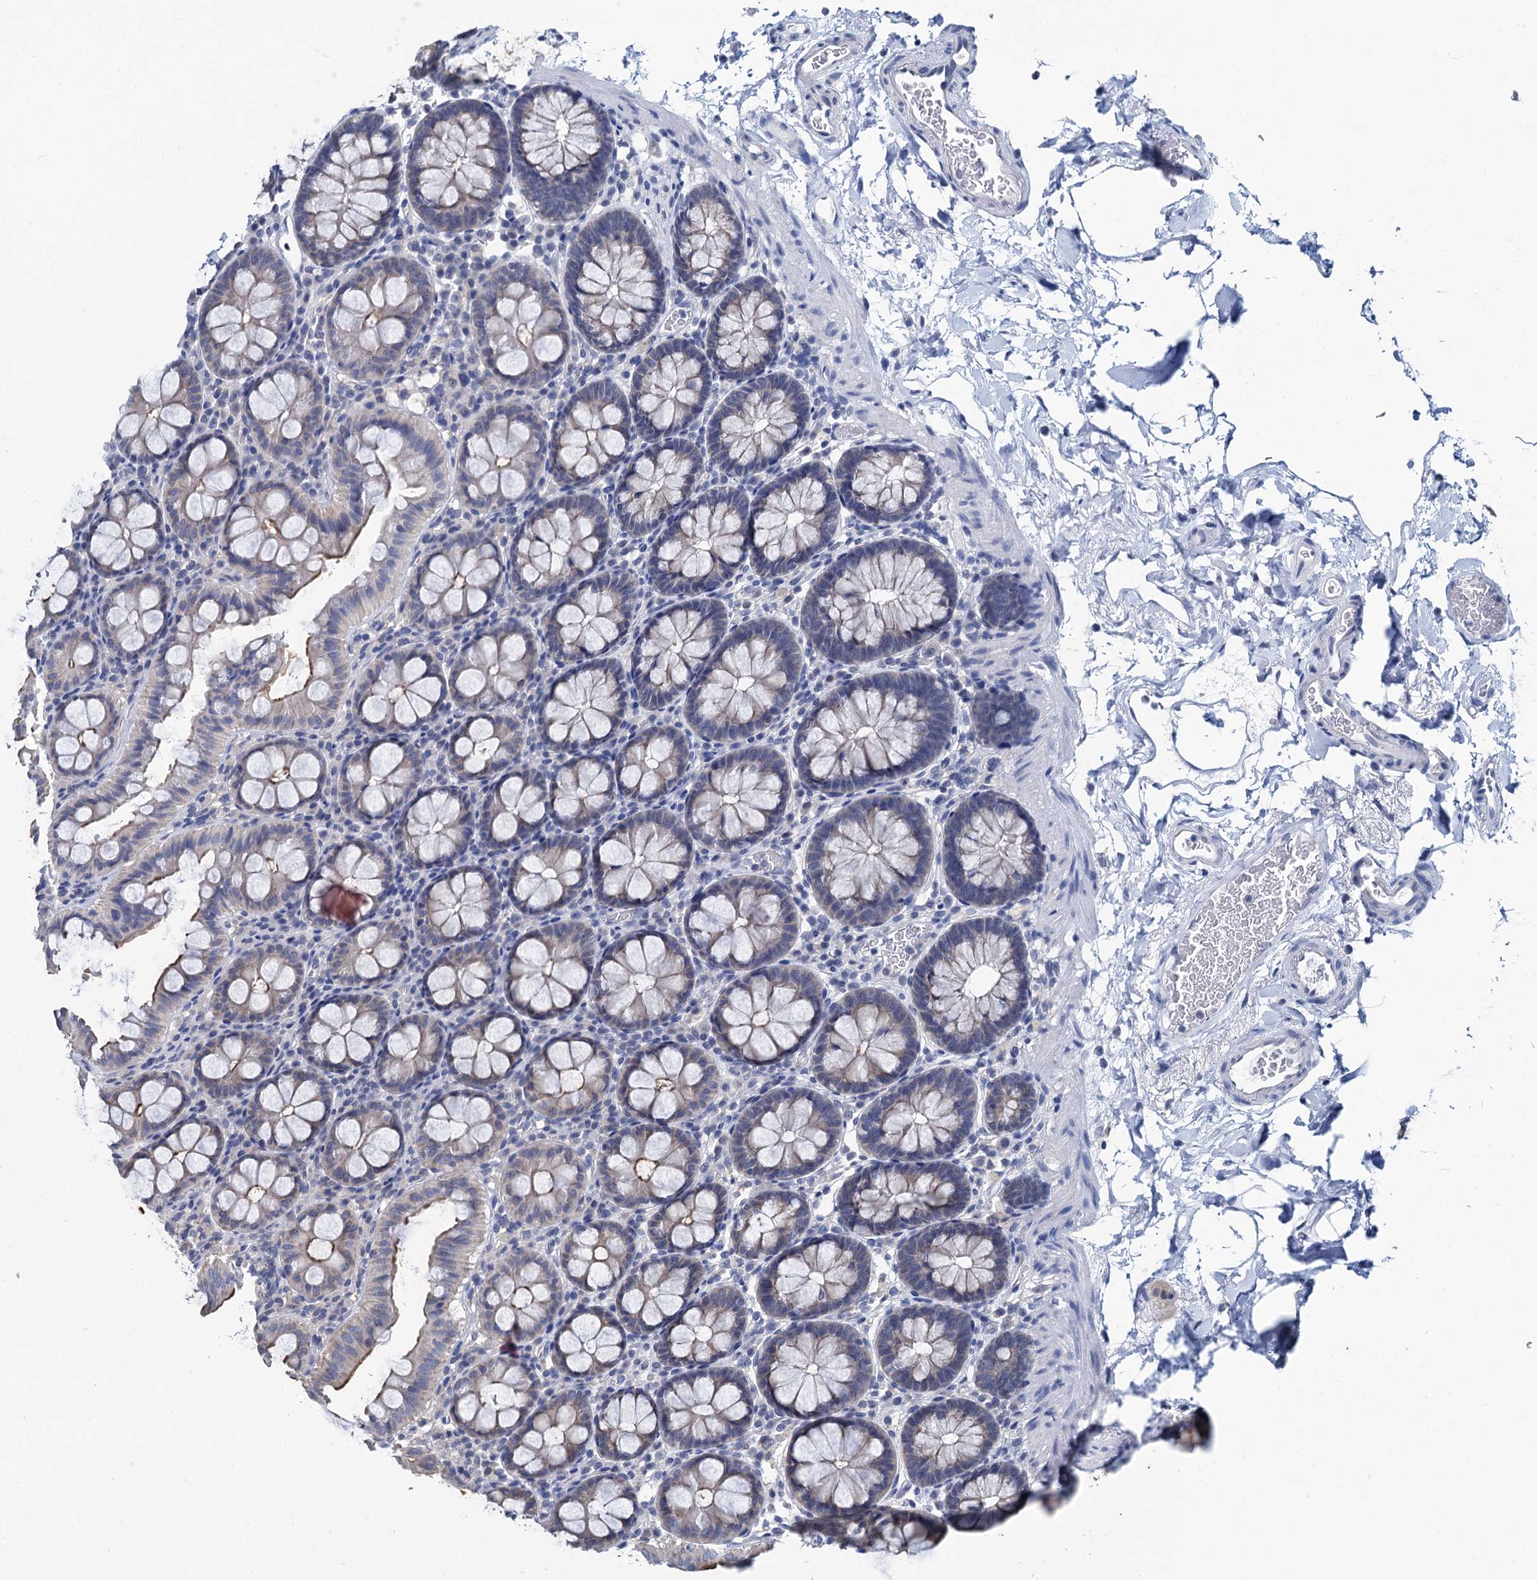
{"staining": {"intensity": "negative", "quantity": "none", "location": "none"}, "tissue": "colon", "cell_type": "Endothelial cells", "image_type": "normal", "snomed": [{"axis": "morphology", "description": "Normal tissue, NOS"}, {"axis": "topography", "description": "Colon"}], "caption": "Immunohistochemical staining of normal human colon reveals no significant staining in endothelial cells.", "gene": "MIOX", "patient": {"sex": "male", "age": 75}}